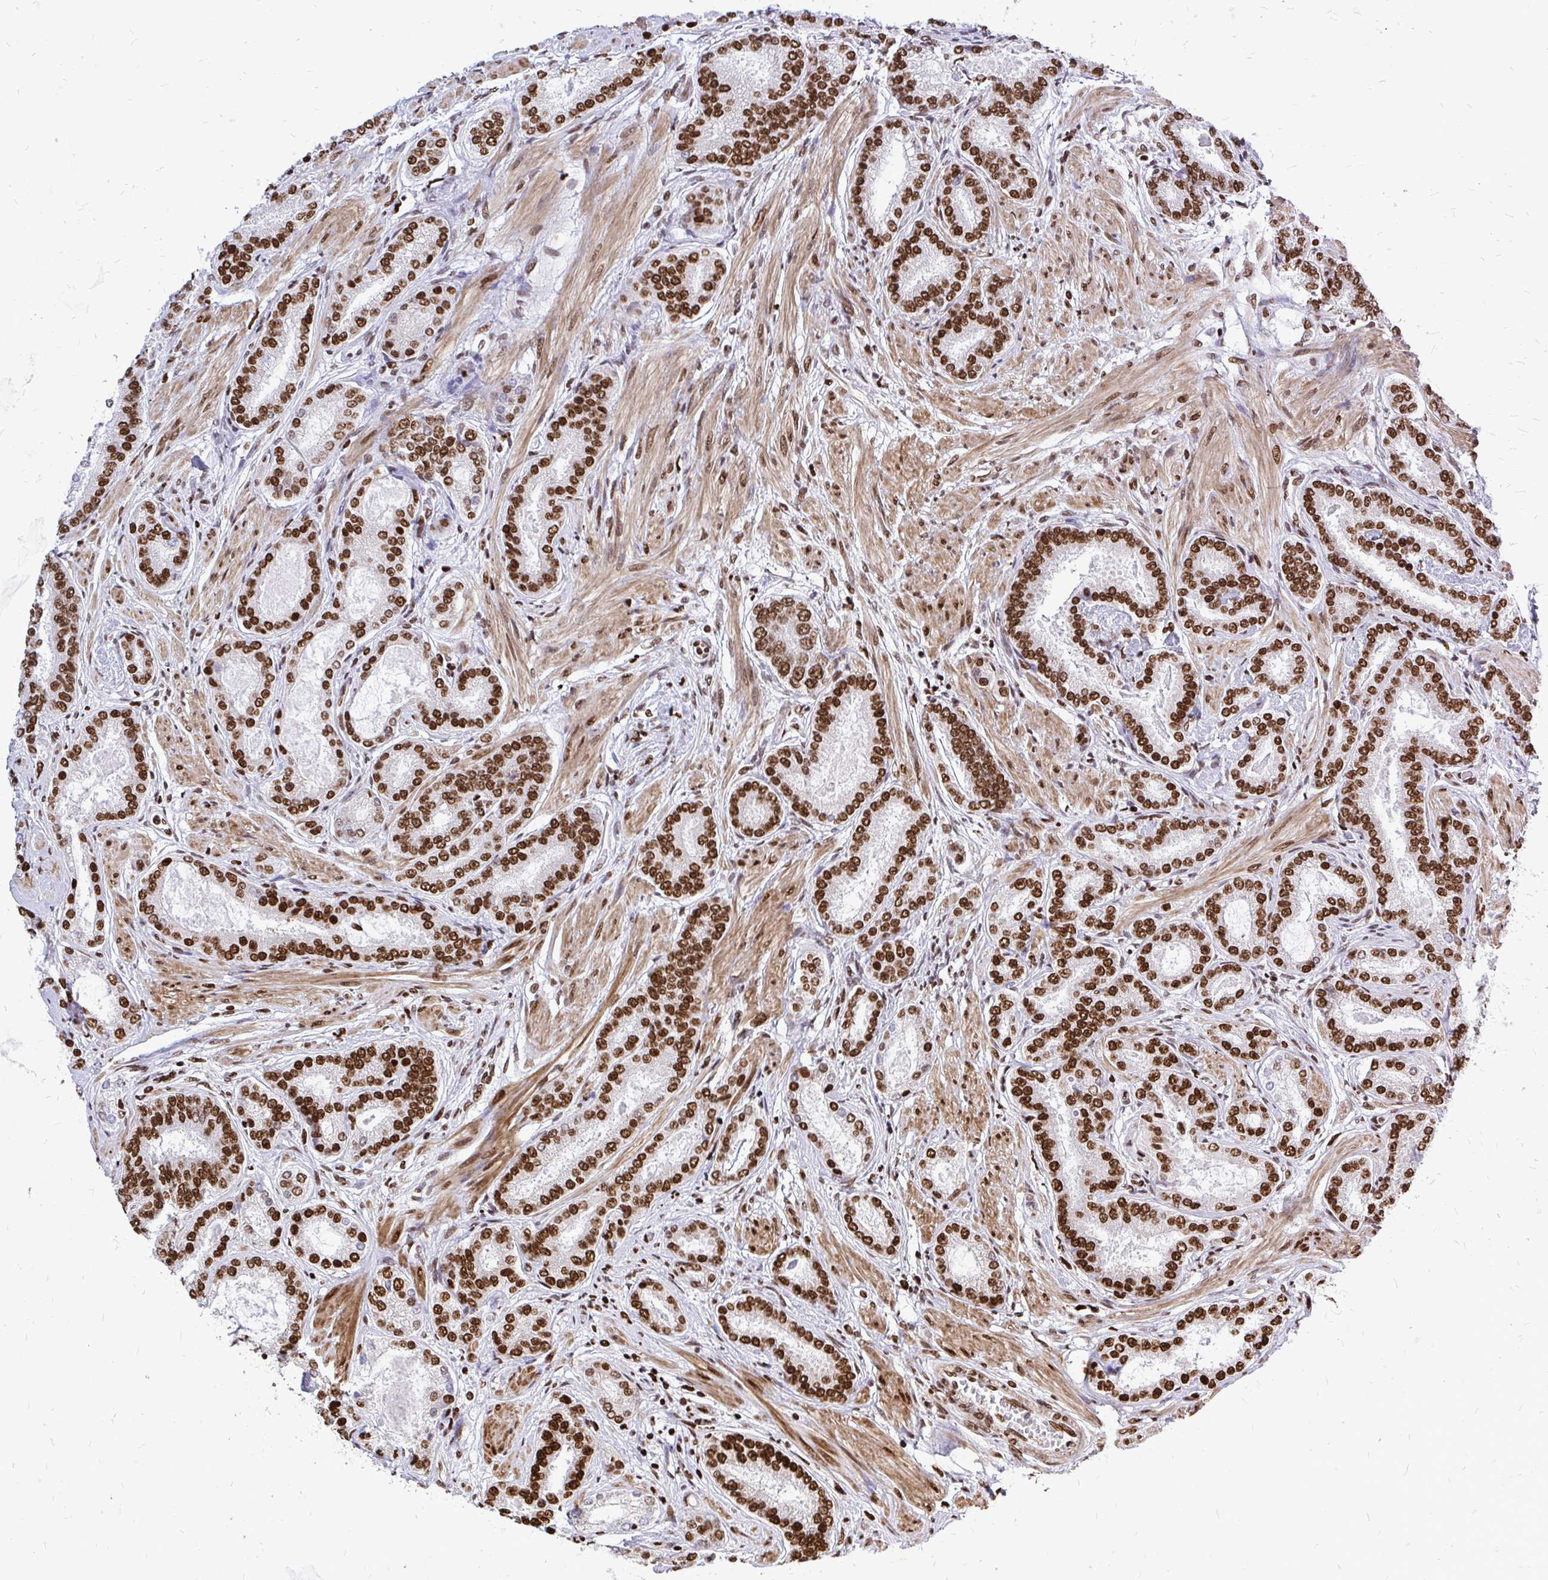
{"staining": {"intensity": "strong", "quantity": ">75%", "location": "nuclear"}, "tissue": "prostate cancer", "cell_type": "Tumor cells", "image_type": "cancer", "snomed": [{"axis": "morphology", "description": "Adenocarcinoma, High grade"}, {"axis": "topography", "description": "Prostate"}], "caption": "Immunohistochemistry (IHC) (DAB) staining of prostate high-grade adenocarcinoma shows strong nuclear protein staining in approximately >75% of tumor cells. The protein is stained brown, and the nuclei are stained in blue (DAB IHC with brightfield microscopy, high magnification).", "gene": "TBL1Y", "patient": {"sex": "male", "age": 63}}